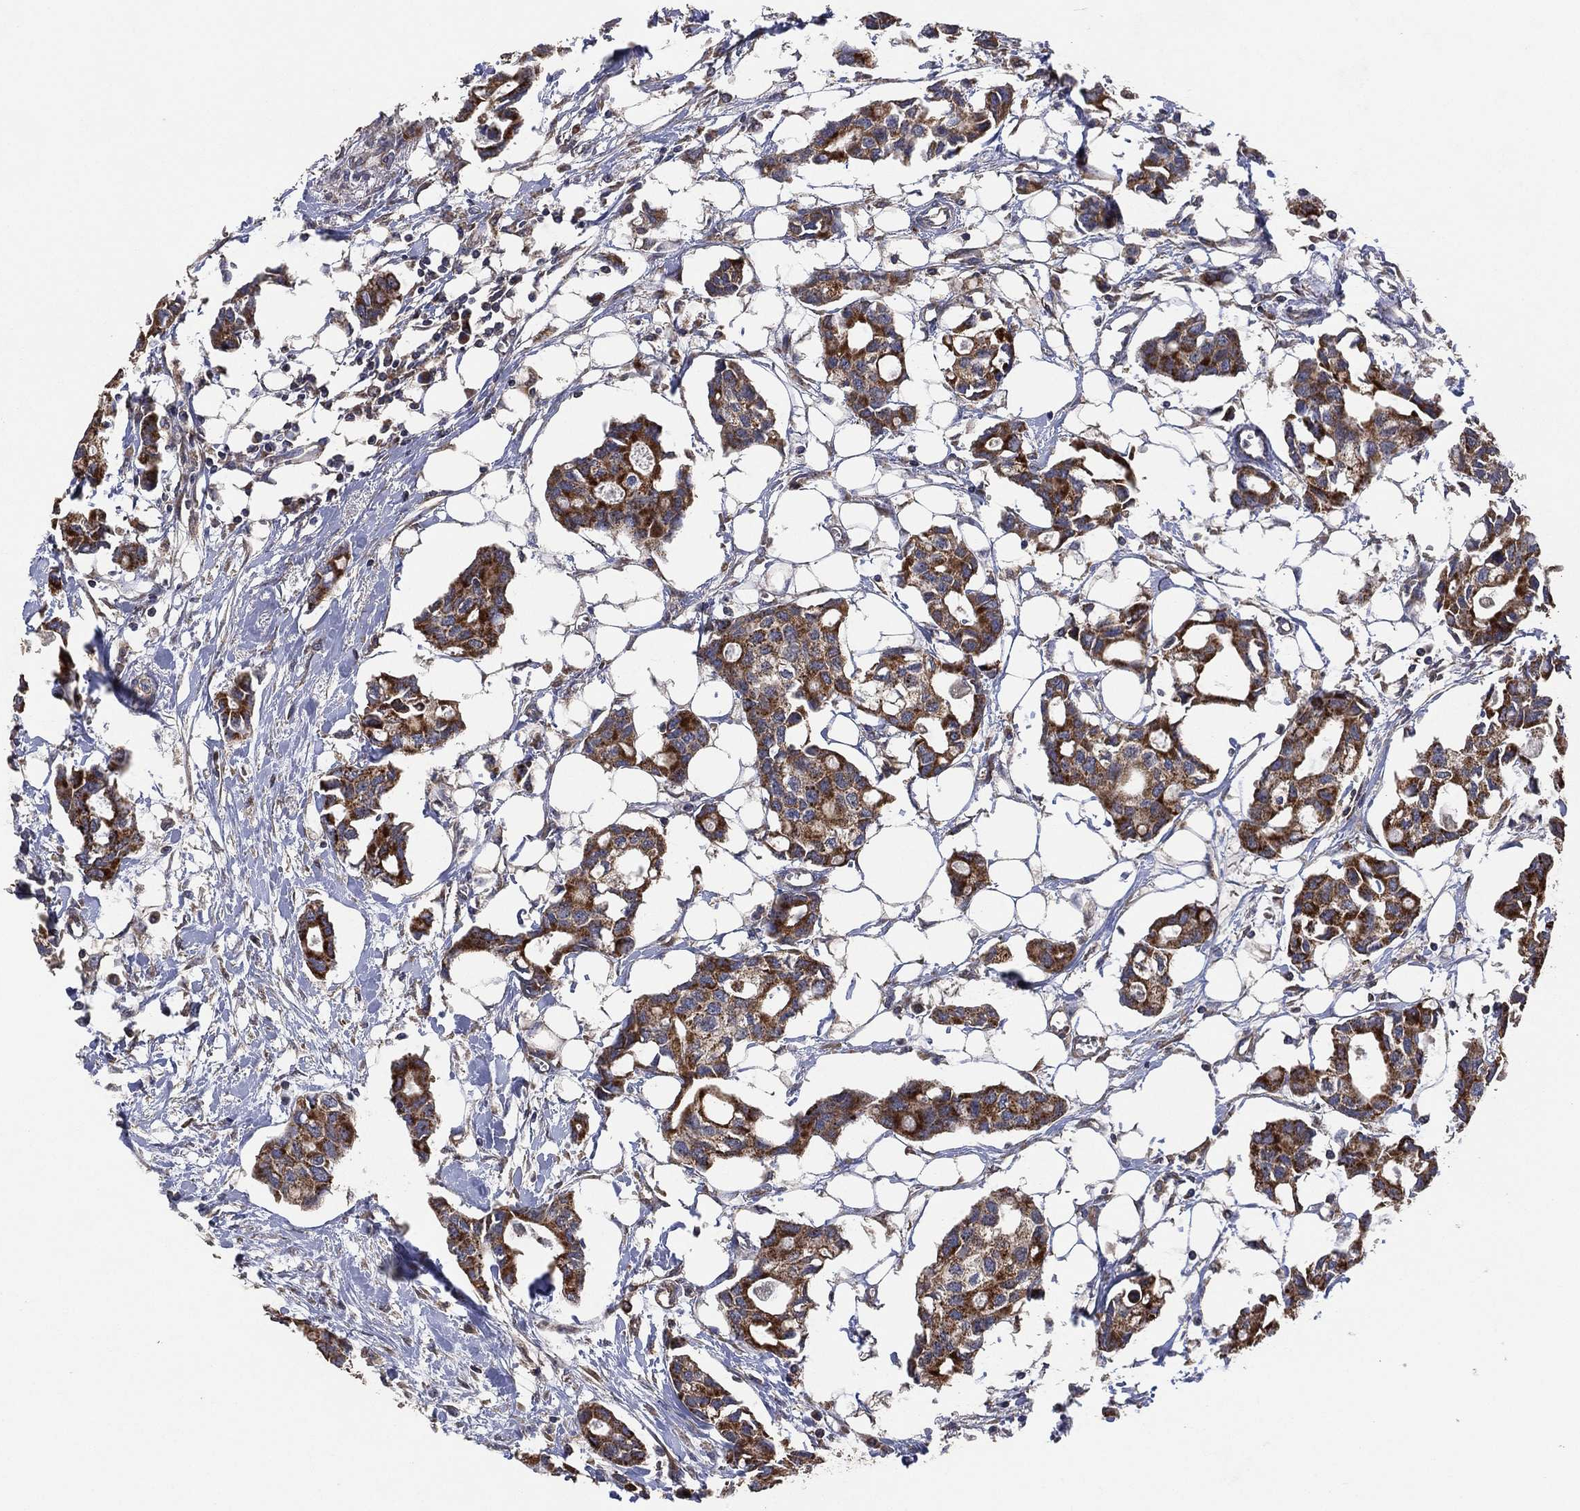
{"staining": {"intensity": "strong", "quantity": "25%-75%", "location": "cytoplasmic/membranous"}, "tissue": "breast cancer", "cell_type": "Tumor cells", "image_type": "cancer", "snomed": [{"axis": "morphology", "description": "Duct carcinoma"}, {"axis": "topography", "description": "Breast"}], "caption": "Breast invasive ductal carcinoma stained with immunohistochemistry (IHC) exhibits strong cytoplasmic/membranous positivity in about 25%-75% of tumor cells. The staining was performed using DAB (3,3'-diaminobenzidine) to visualize the protein expression in brown, while the nuclei were stained in blue with hematoxylin (Magnification: 20x).", "gene": "LIMD1", "patient": {"sex": "female", "age": 83}}